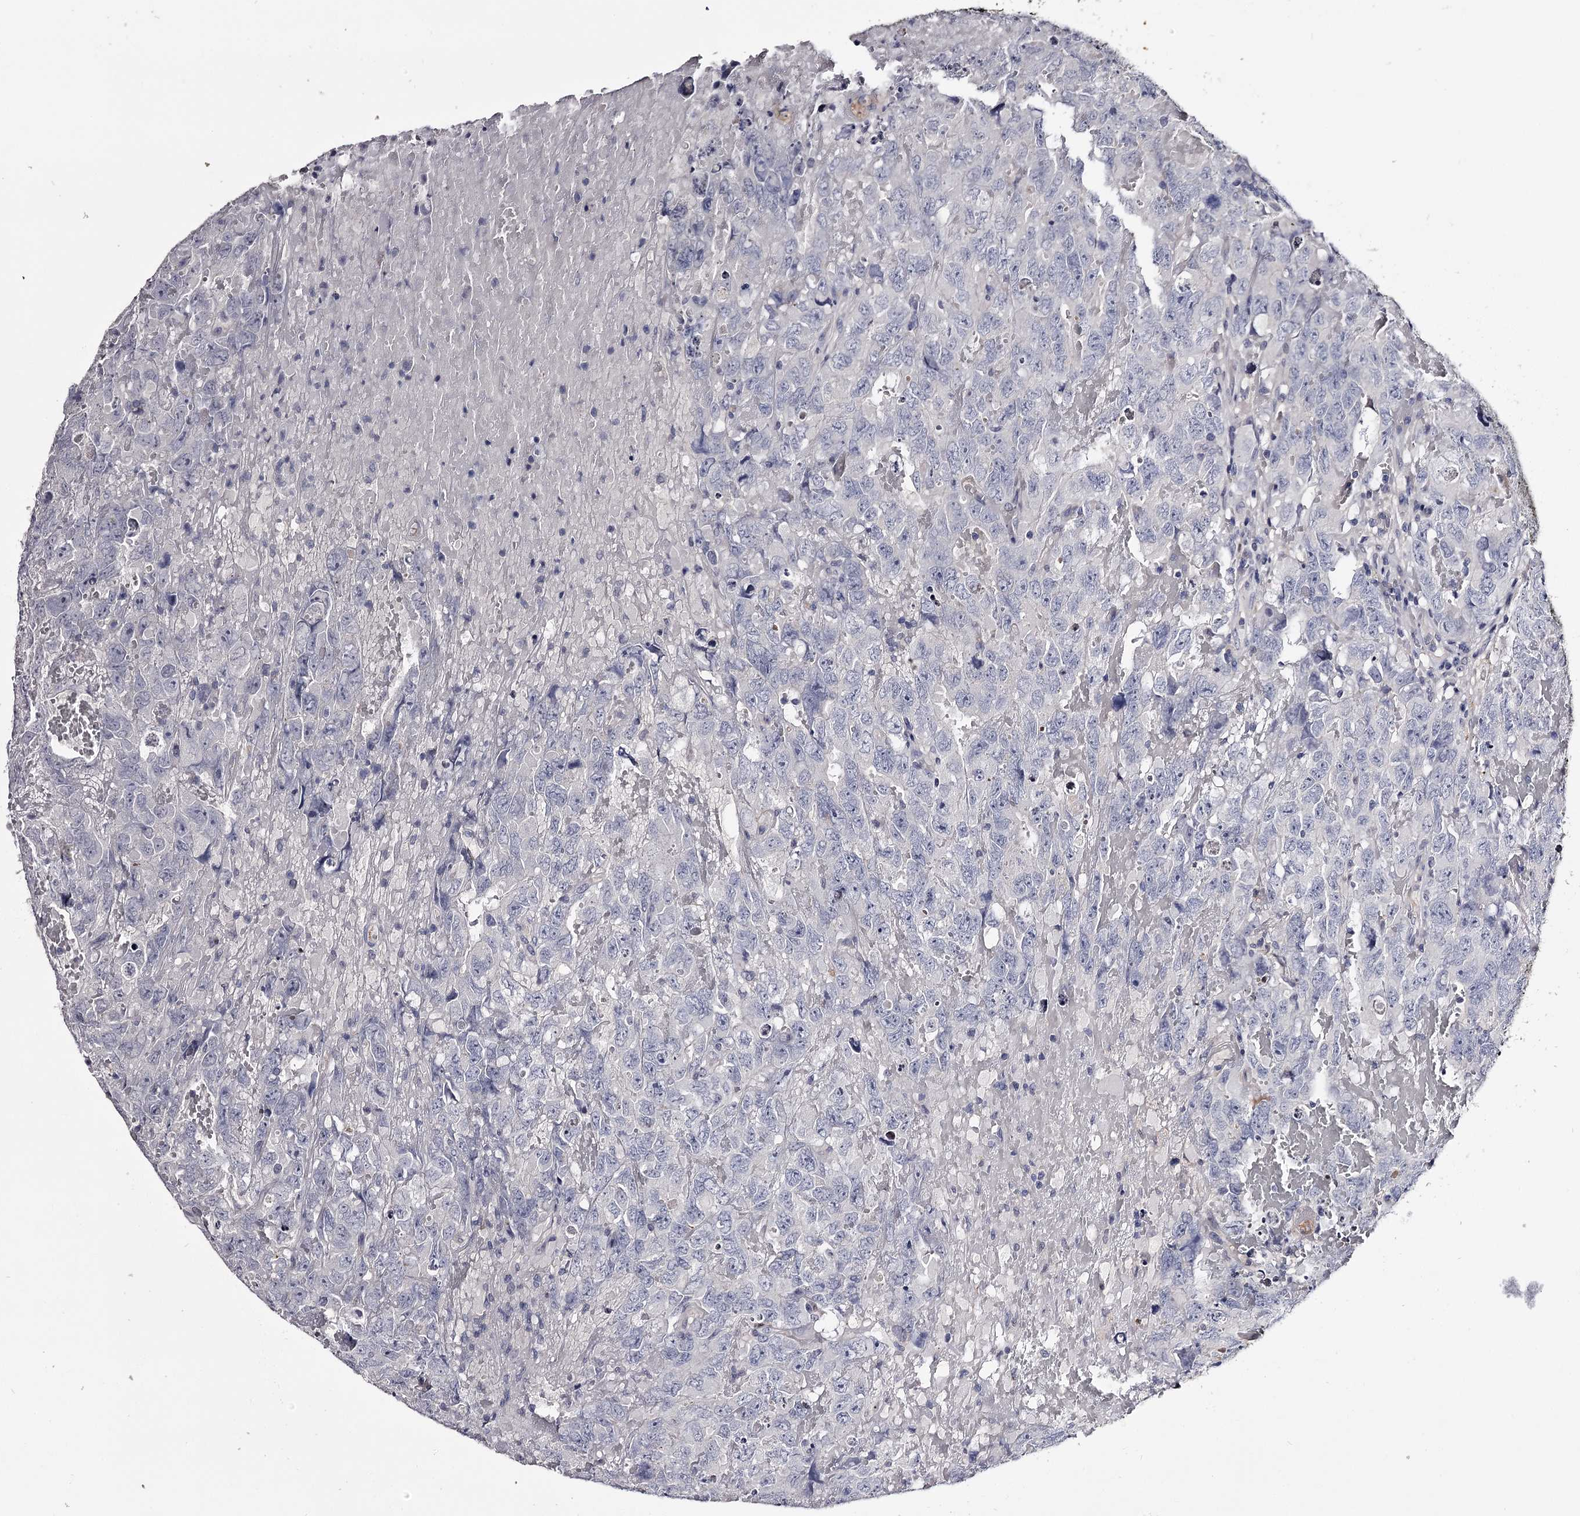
{"staining": {"intensity": "negative", "quantity": "none", "location": "none"}, "tissue": "testis cancer", "cell_type": "Tumor cells", "image_type": "cancer", "snomed": [{"axis": "morphology", "description": "Carcinoma, Embryonal, NOS"}, {"axis": "topography", "description": "Testis"}], "caption": "Immunohistochemistry micrograph of neoplastic tissue: testis cancer (embryonal carcinoma) stained with DAB (3,3'-diaminobenzidine) reveals no significant protein positivity in tumor cells. (DAB (3,3'-diaminobenzidine) immunohistochemistry visualized using brightfield microscopy, high magnification).", "gene": "GSTO1", "patient": {"sex": "male", "age": 45}}